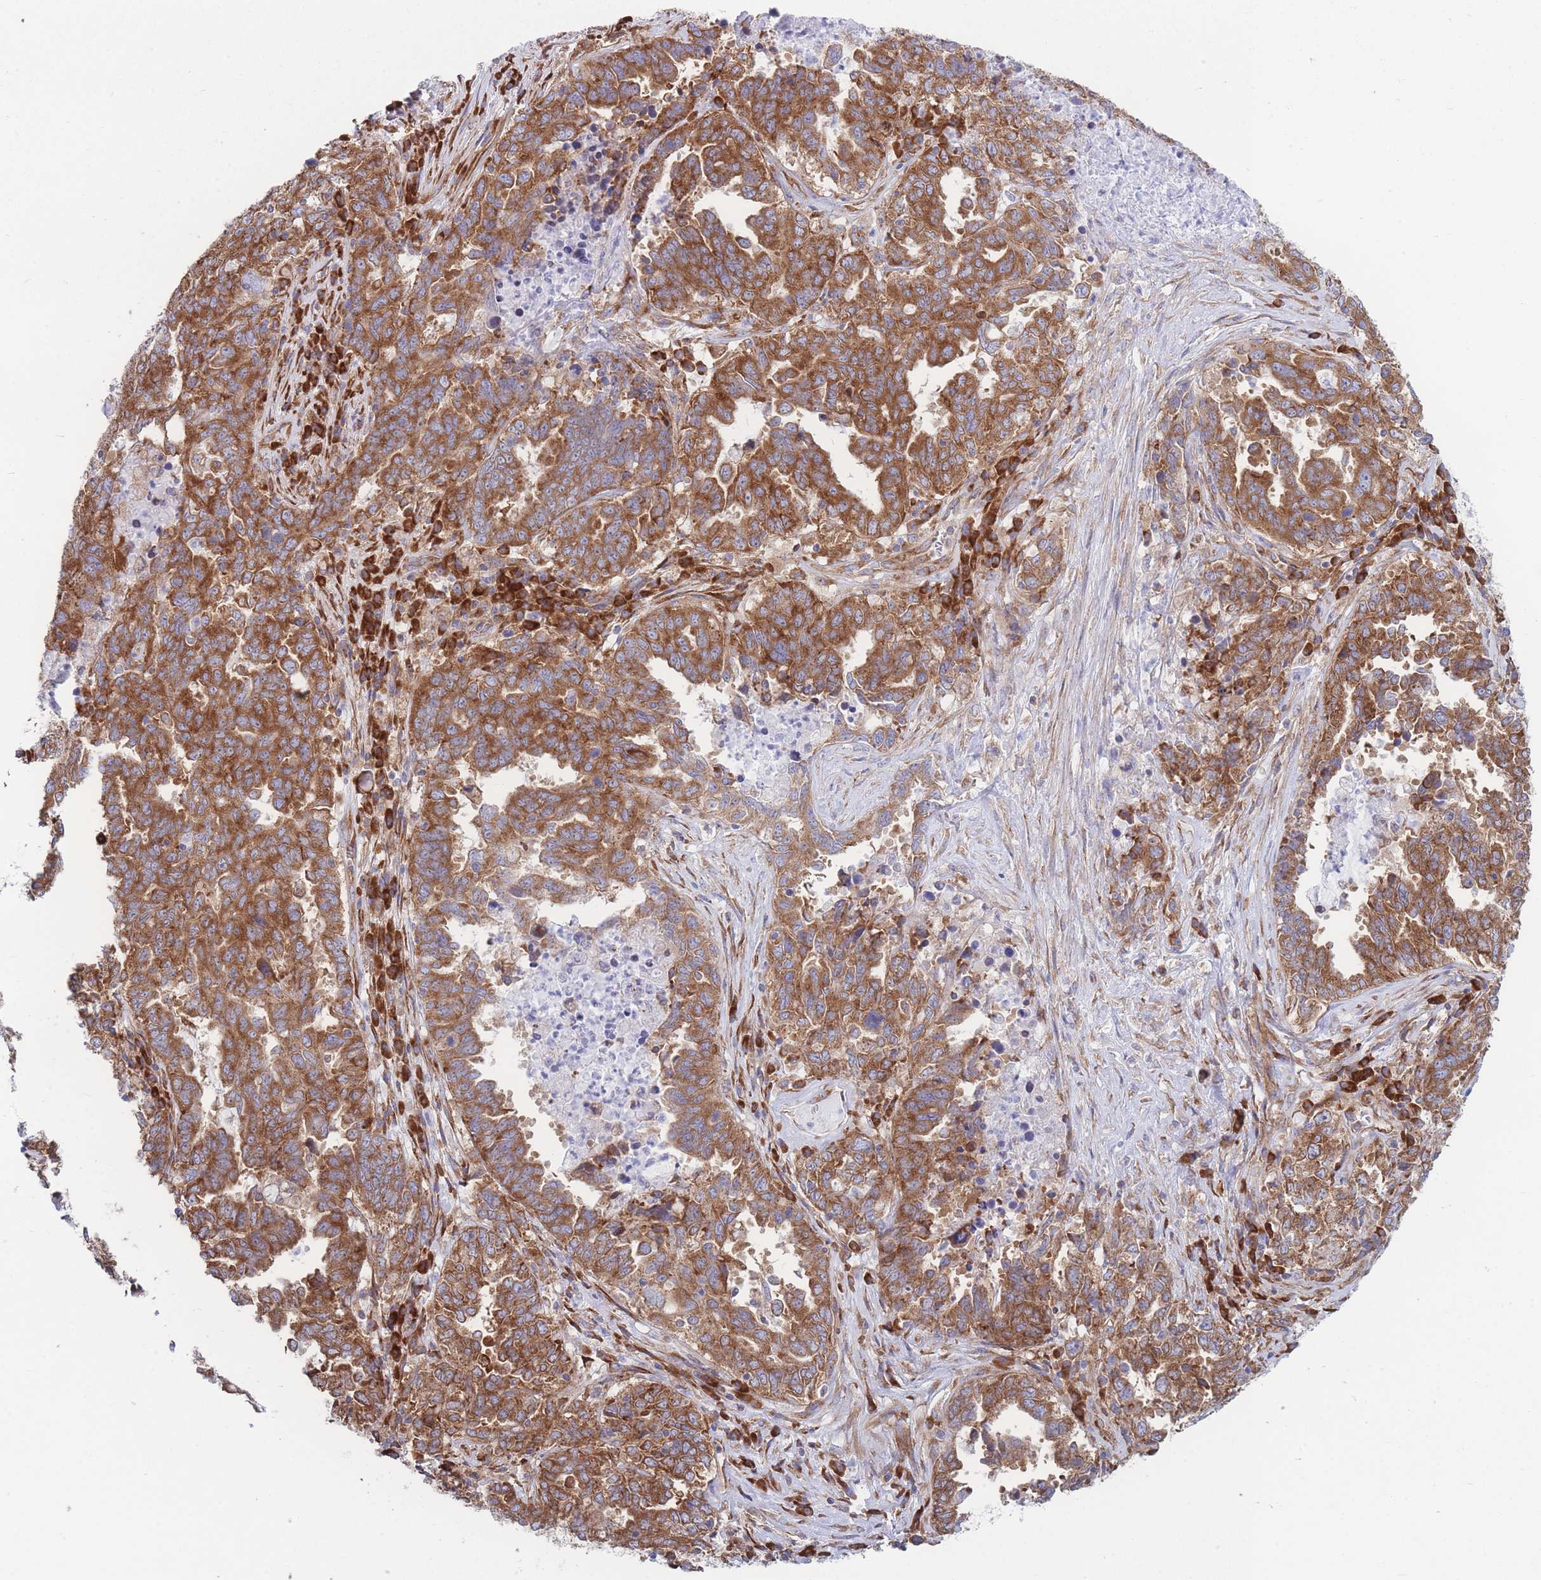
{"staining": {"intensity": "strong", "quantity": ">75%", "location": "cytoplasmic/membranous"}, "tissue": "ovarian cancer", "cell_type": "Tumor cells", "image_type": "cancer", "snomed": [{"axis": "morphology", "description": "Carcinoma, endometroid"}, {"axis": "topography", "description": "Ovary"}], "caption": "DAB immunohistochemical staining of endometroid carcinoma (ovarian) displays strong cytoplasmic/membranous protein expression in approximately >75% of tumor cells. (DAB (3,3'-diaminobenzidine) IHC with brightfield microscopy, high magnification).", "gene": "RPL8", "patient": {"sex": "female", "age": 62}}